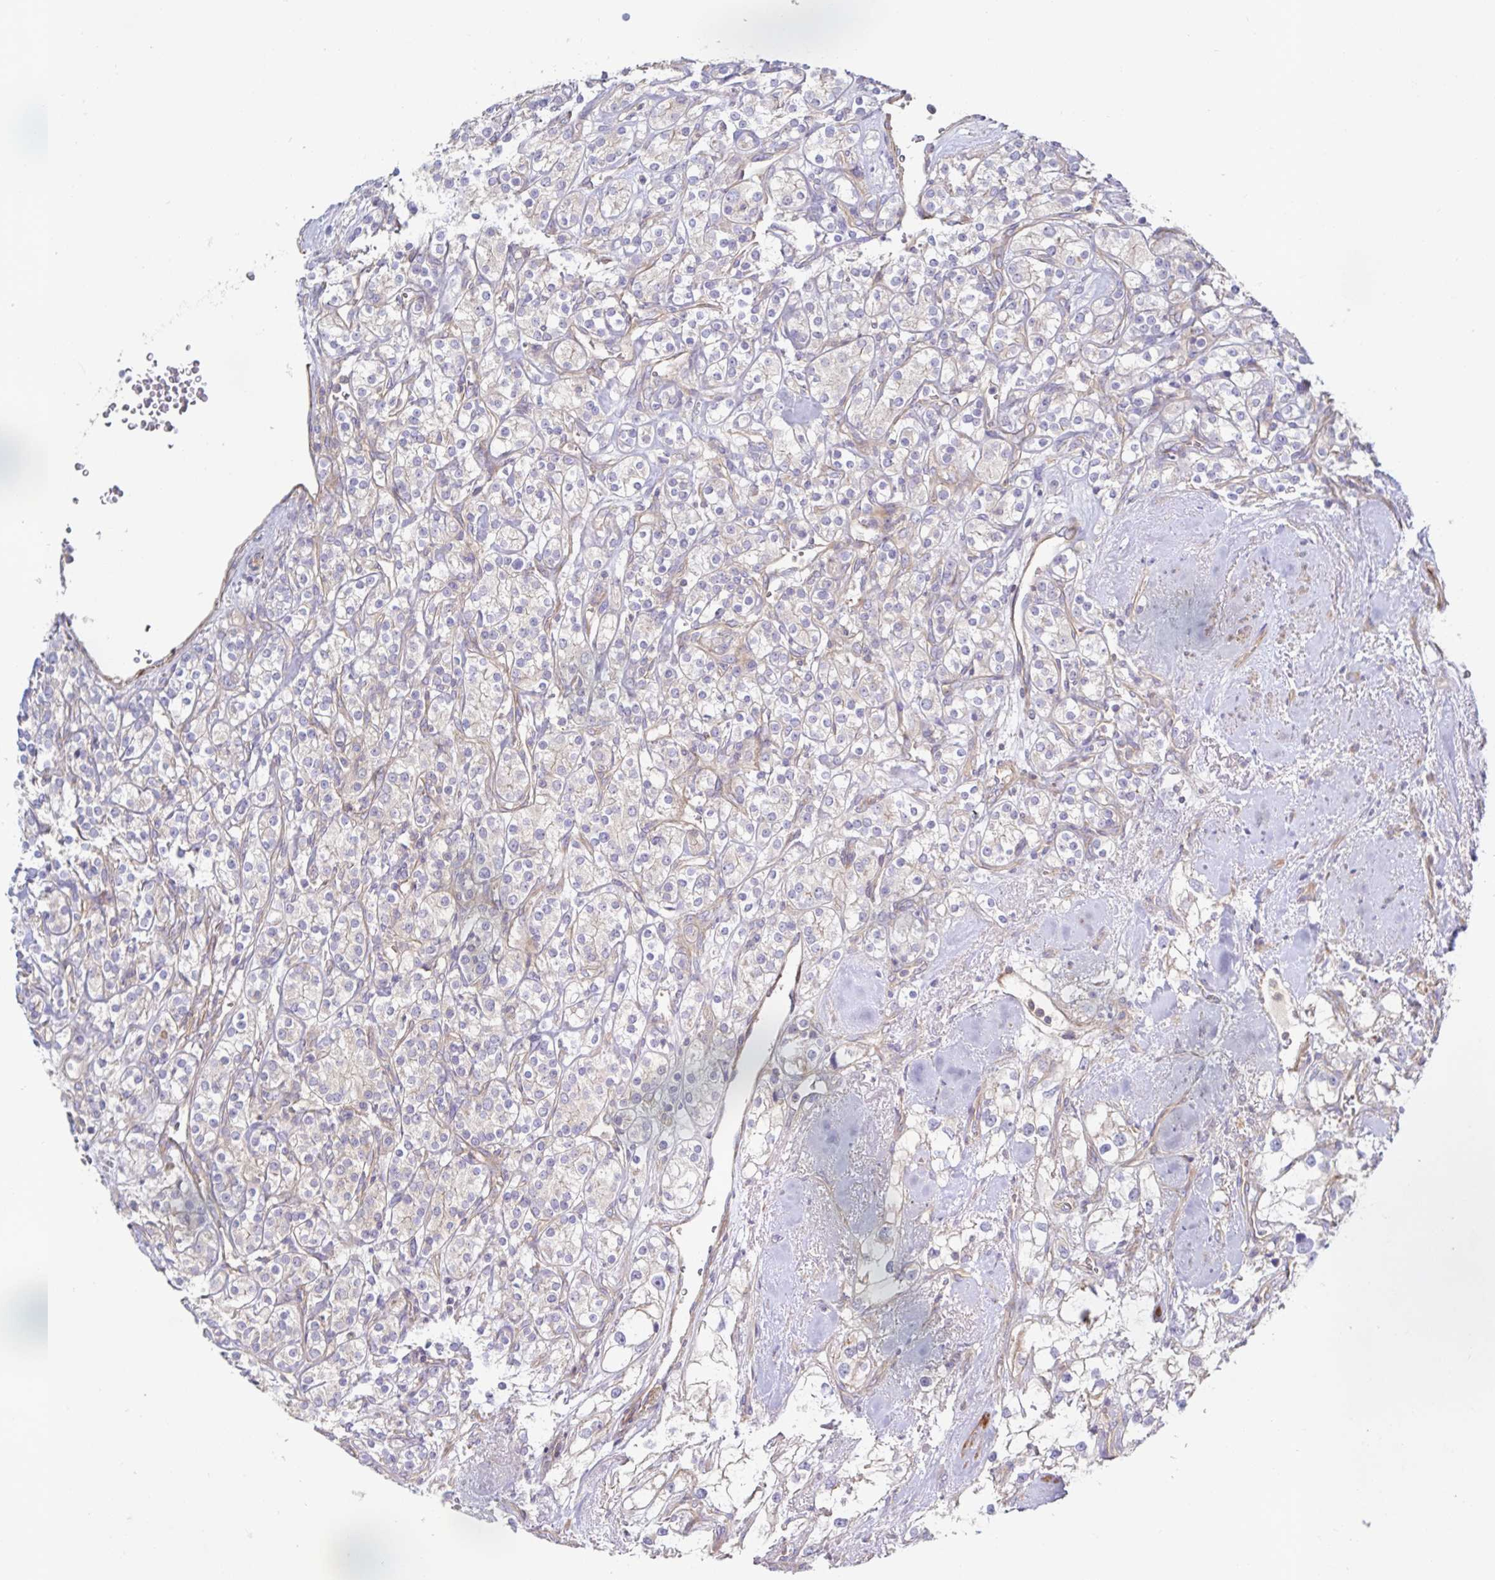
{"staining": {"intensity": "negative", "quantity": "none", "location": "none"}, "tissue": "renal cancer", "cell_type": "Tumor cells", "image_type": "cancer", "snomed": [{"axis": "morphology", "description": "Adenocarcinoma, NOS"}, {"axis": "topography", "description": "Kidney"}], "caption": "Renal adenocarcinoma was stained to show a protein in brown. There is no significant positivity in tumor cells. (Brightfield microscopy of DAB IHC at high magnification).", "gene": "METTL22", "patient": {"sex": "male", "age": 77}}